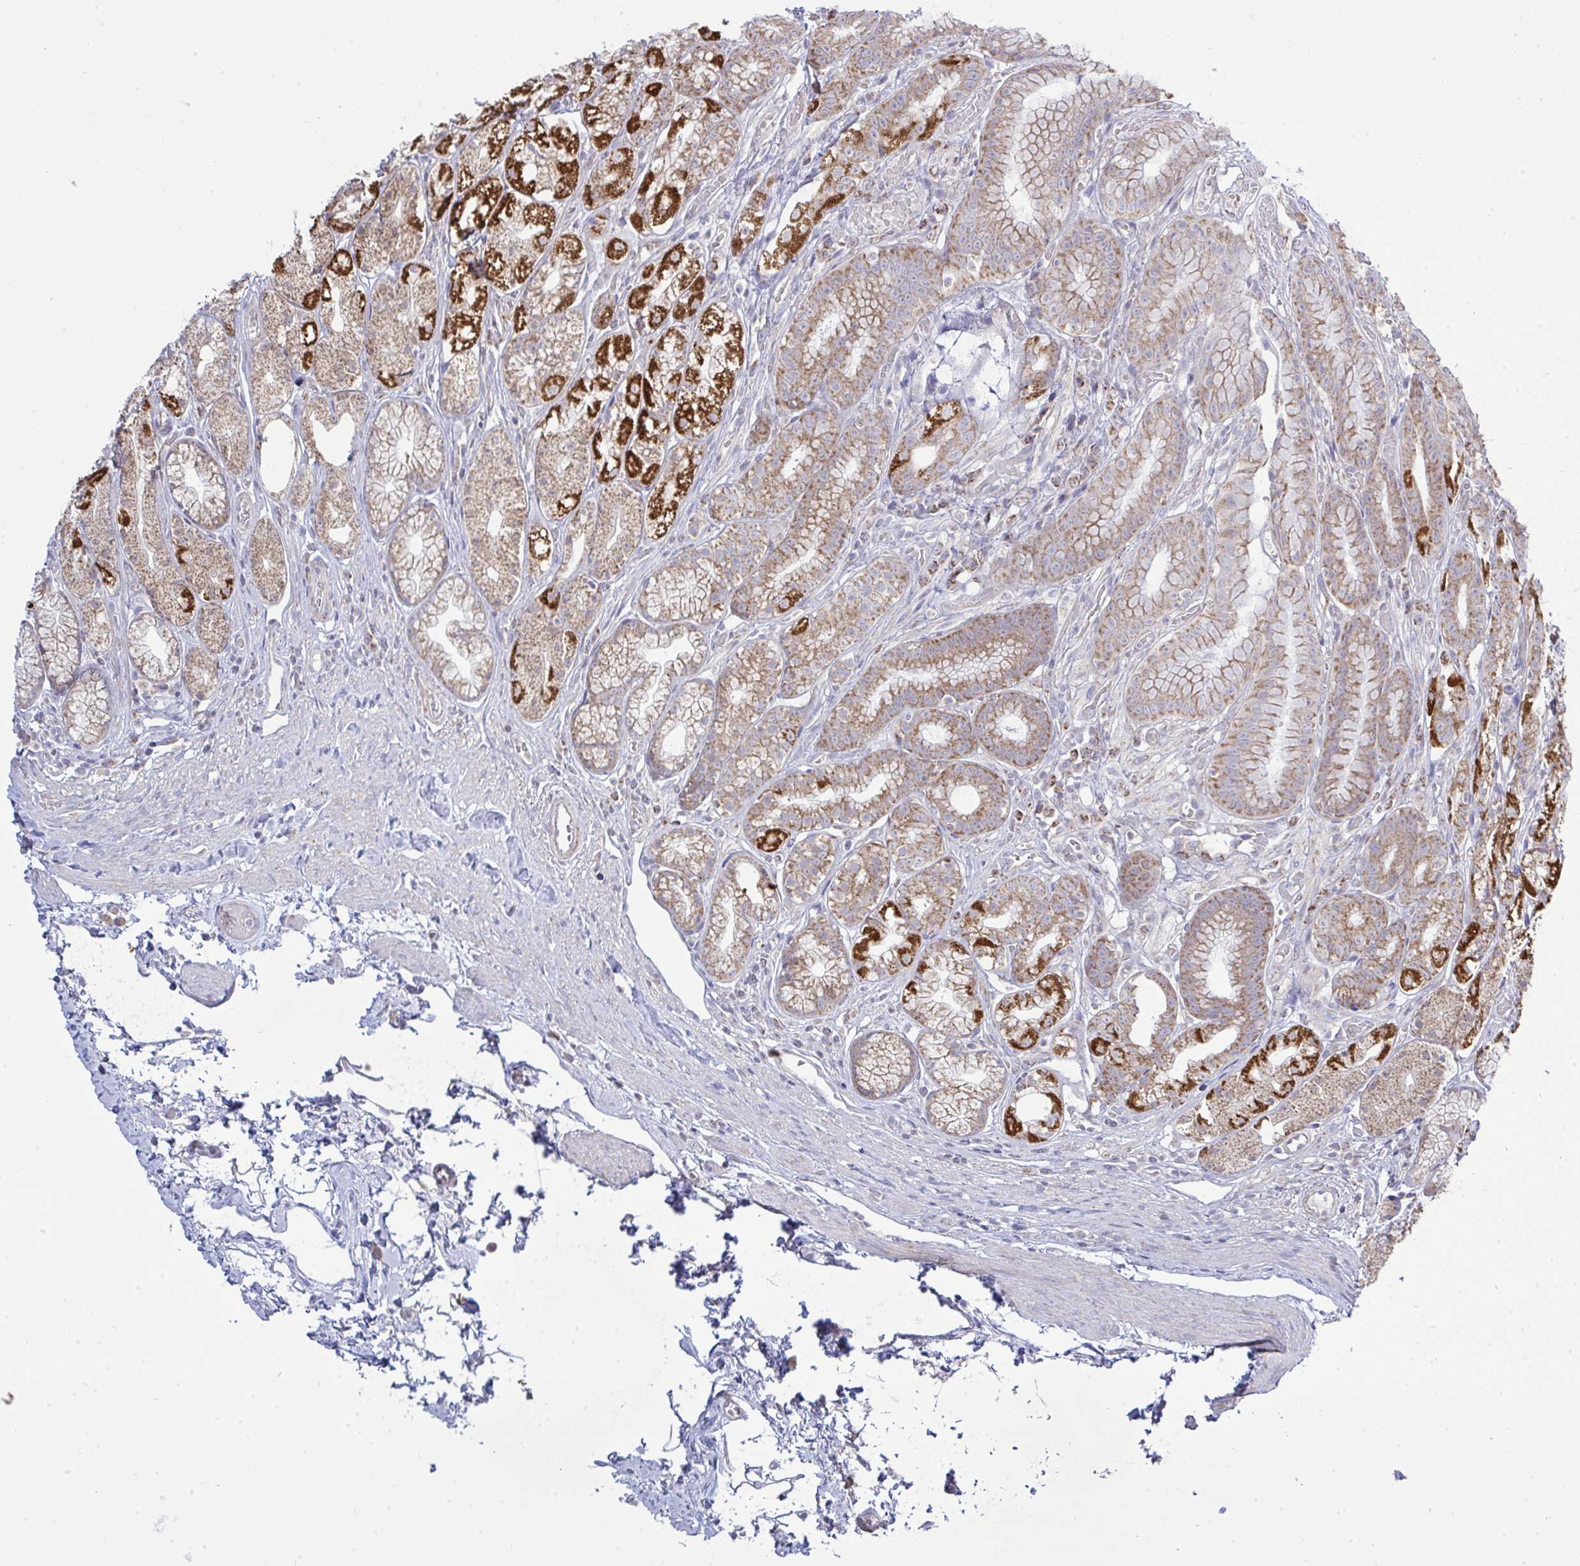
{"staining": {"intensity": "strong", "quantity": "25%-75%", "location": "cytoplasmic/membranous"}, "tissue": "stomach", "cell_type": "Glandular cells", "image_type": "normal", "snomed": [{"axis": "morphology", "description": "Normal tissue, NOS"}, {"axis": "topography", "description": "Smooth muscle"}, {"axis": "topography", "description": "Stomach"}], "caption": "Protein expression analysis of unremarkable stomach displays strong cytoplasmic/membranous positivity in approximately 25%-75% of glandular cells.", "gene": "NDUFA7", "patient": {"sex": "male", "age": 70}}